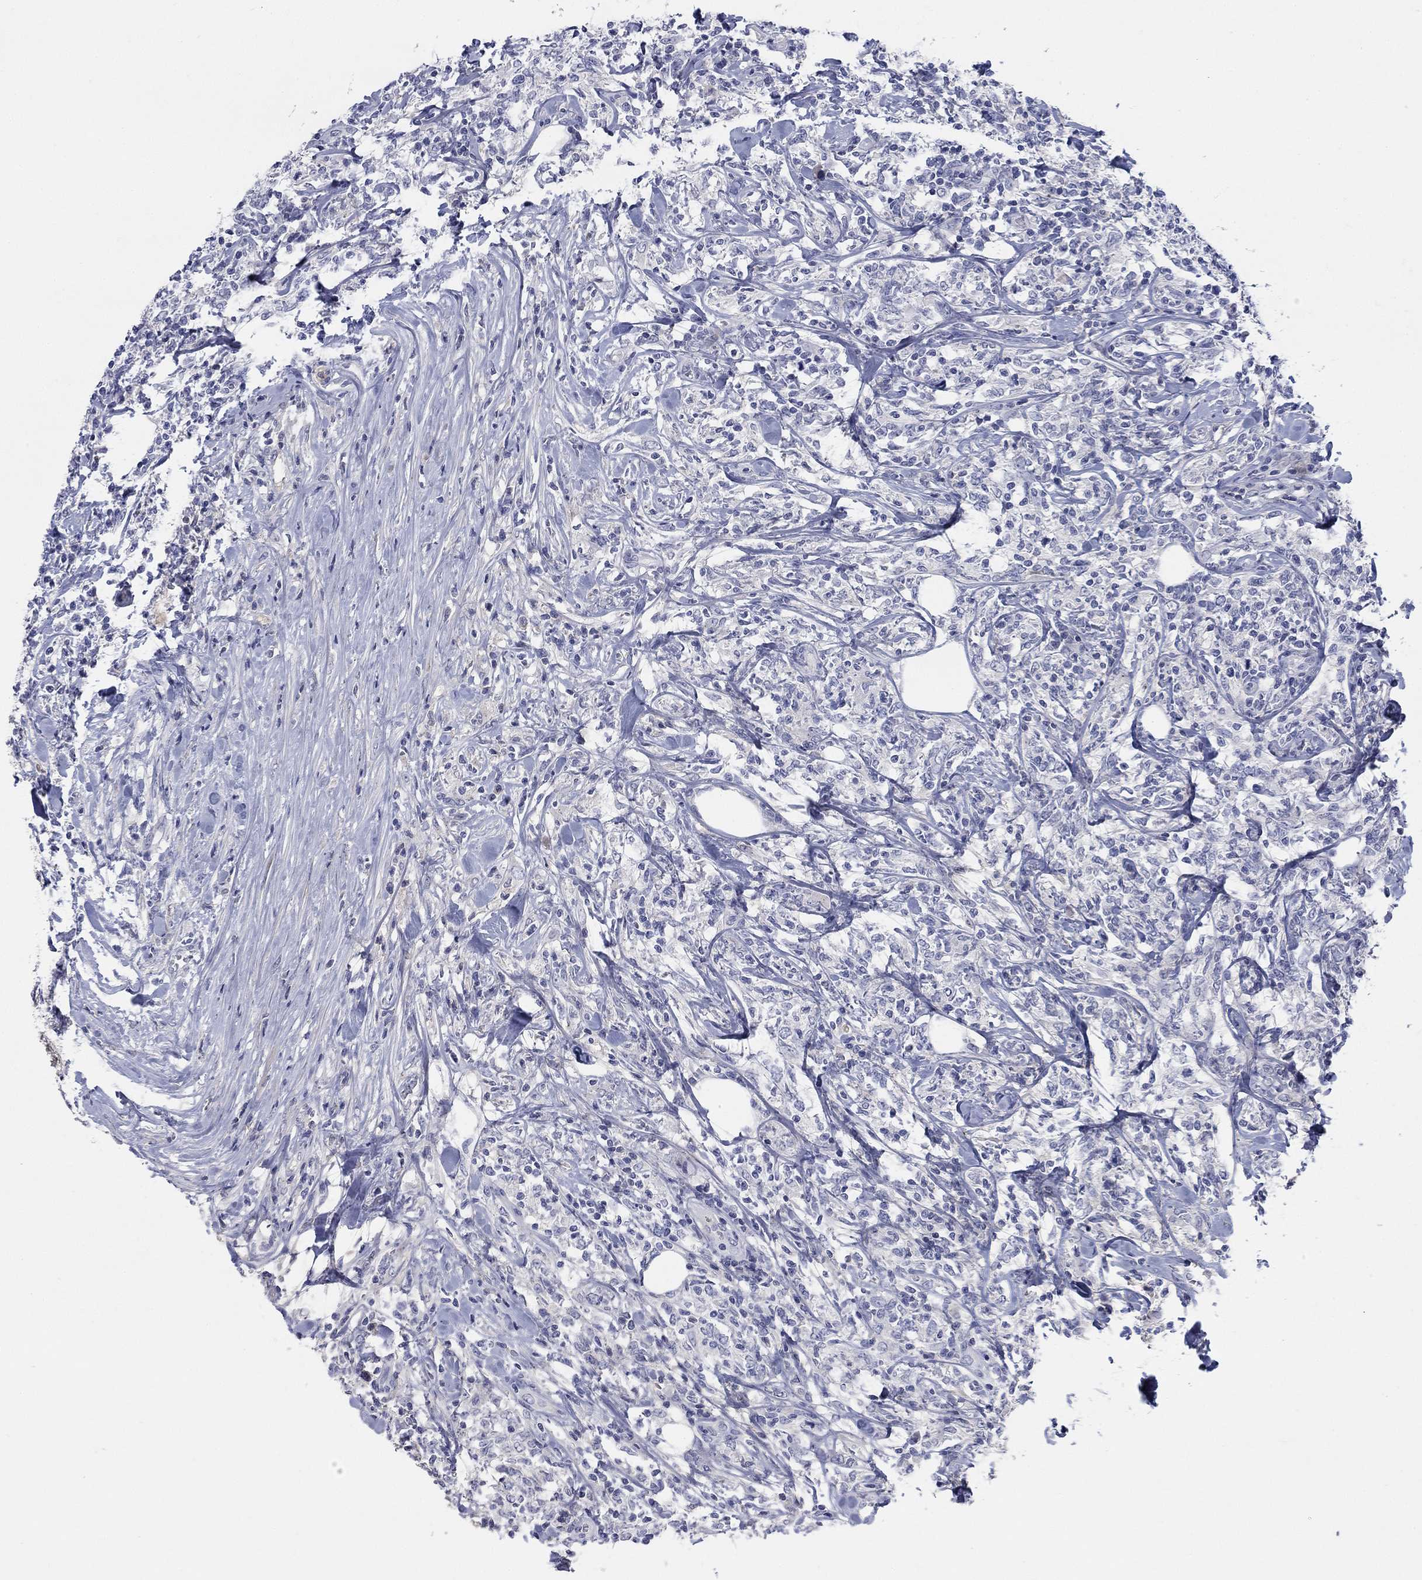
{"staining": {"intensity": "negative", "quantity": "none", "location": "none"}, "tissue": "lymphoma", "cell_type": "Tumor cells", "image_type": "cancer", "snomed": [{"axis": "morphology", "description": "Malignant lymphoma, non-Hodgkin's type, High grade"}, {"axis": "topography", "description": "Lymph node"}], "caption": "Immunohistochemical staining of lymphoma displays no significant staining in tumor cells. The staining is performed using DAB (3,3'-diaminobenzidine) brown chromogen with nuclei counter-stained in using hematoxylin.", "gene": "TMEM249", "patient": {"sex": "female", "age": 84}}